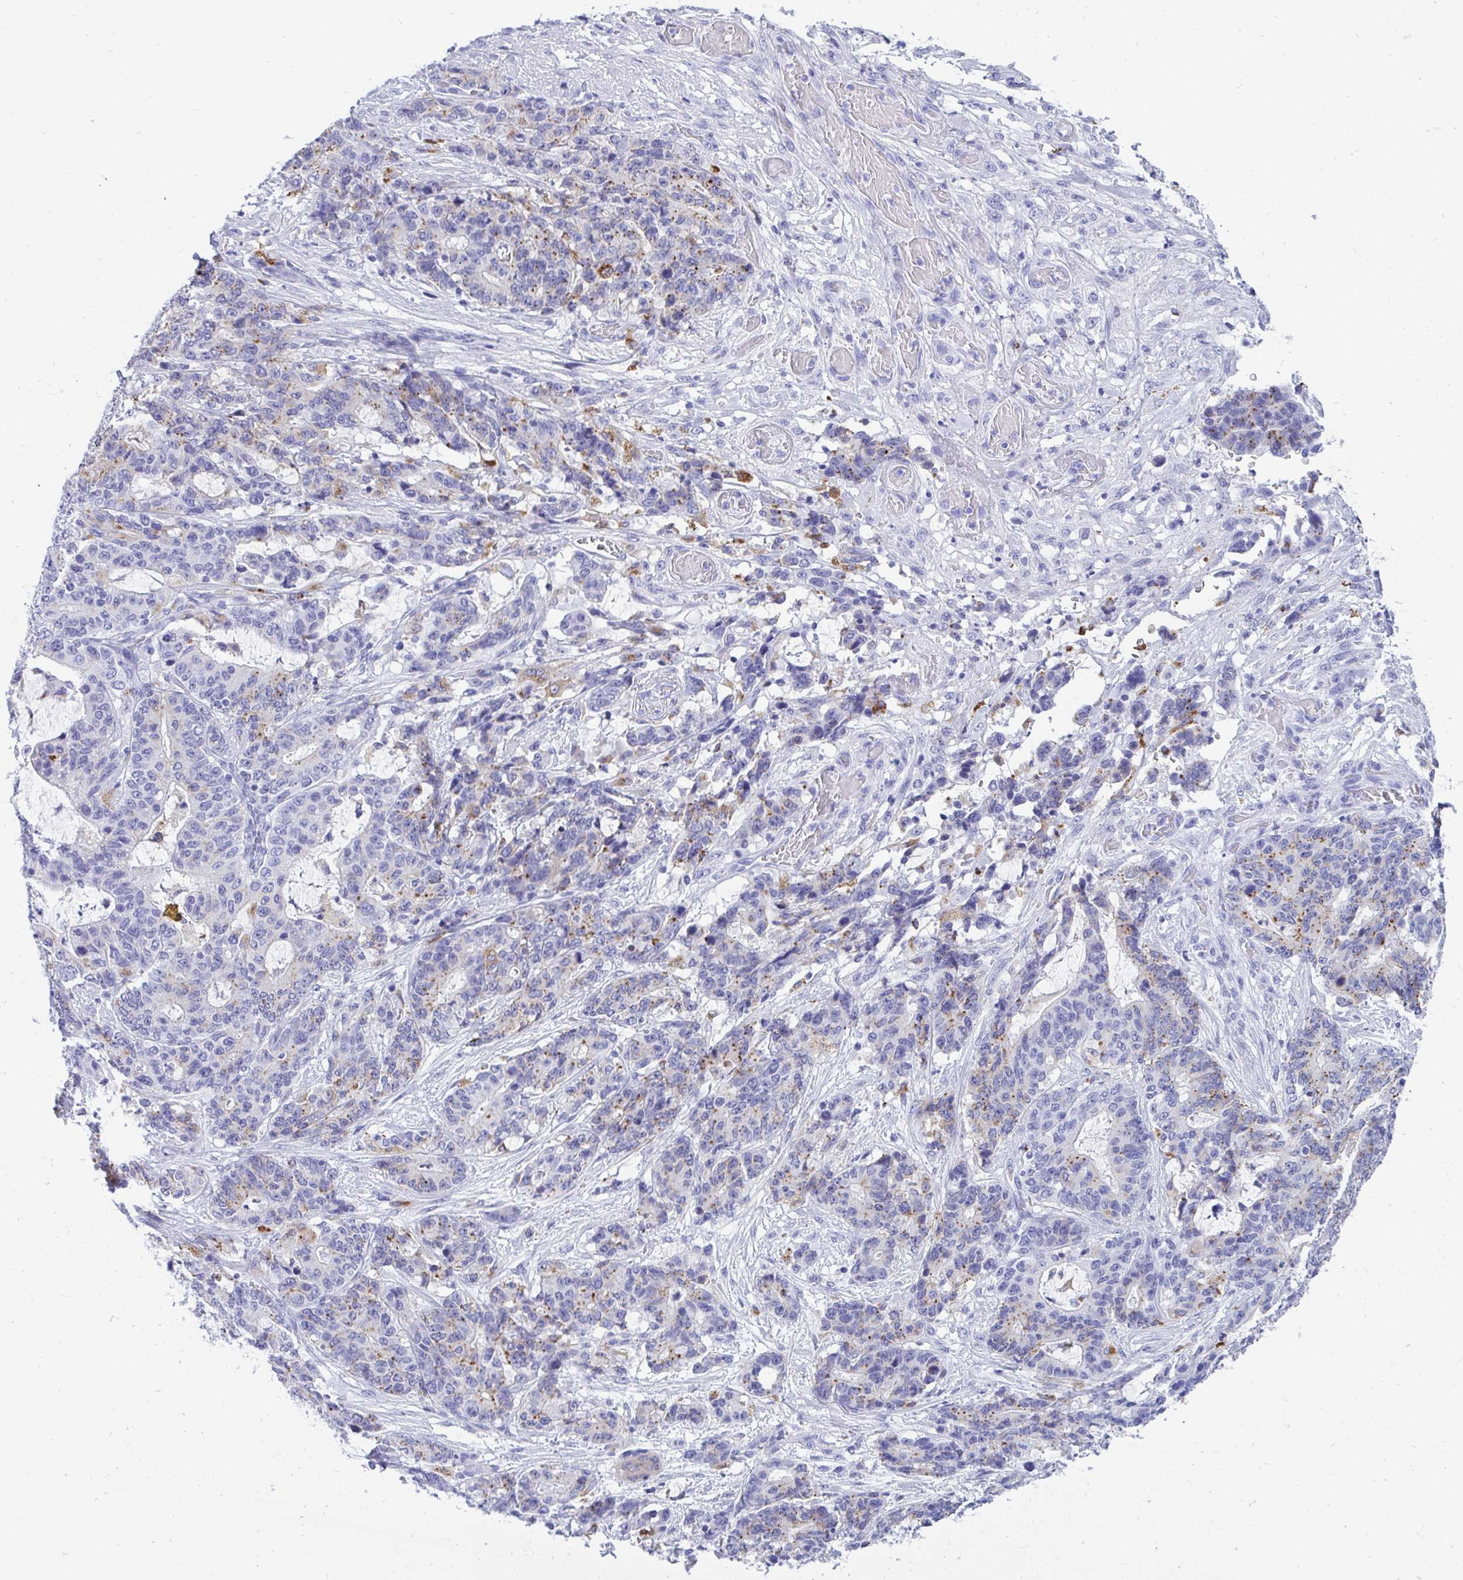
{"staining": {"intensity": "weak", "quantity": "25%-75%", "location": "cytoplasmic/membranous"}, "tissue": "stomach cancer", "cell_type": "Tumor cells", "image_type": "cancer", "snomed": [{"axis": "morphology", "description": "Normal tissue, NOS"}, {"axis": "morphology", "description": "Adenocarcinoma, NOS"}, {"axis": "topography", "description": "Stomach"}], "caption": "Stomach cancer (adenocarcinoma) was stained to show a protein in brown. There is low levels of weak cytoplasmic/membranous staining in approximately 25%-75% of tumor cells.", "gene": "CPVL", "patient": {"sex": "female", "age": 64}}